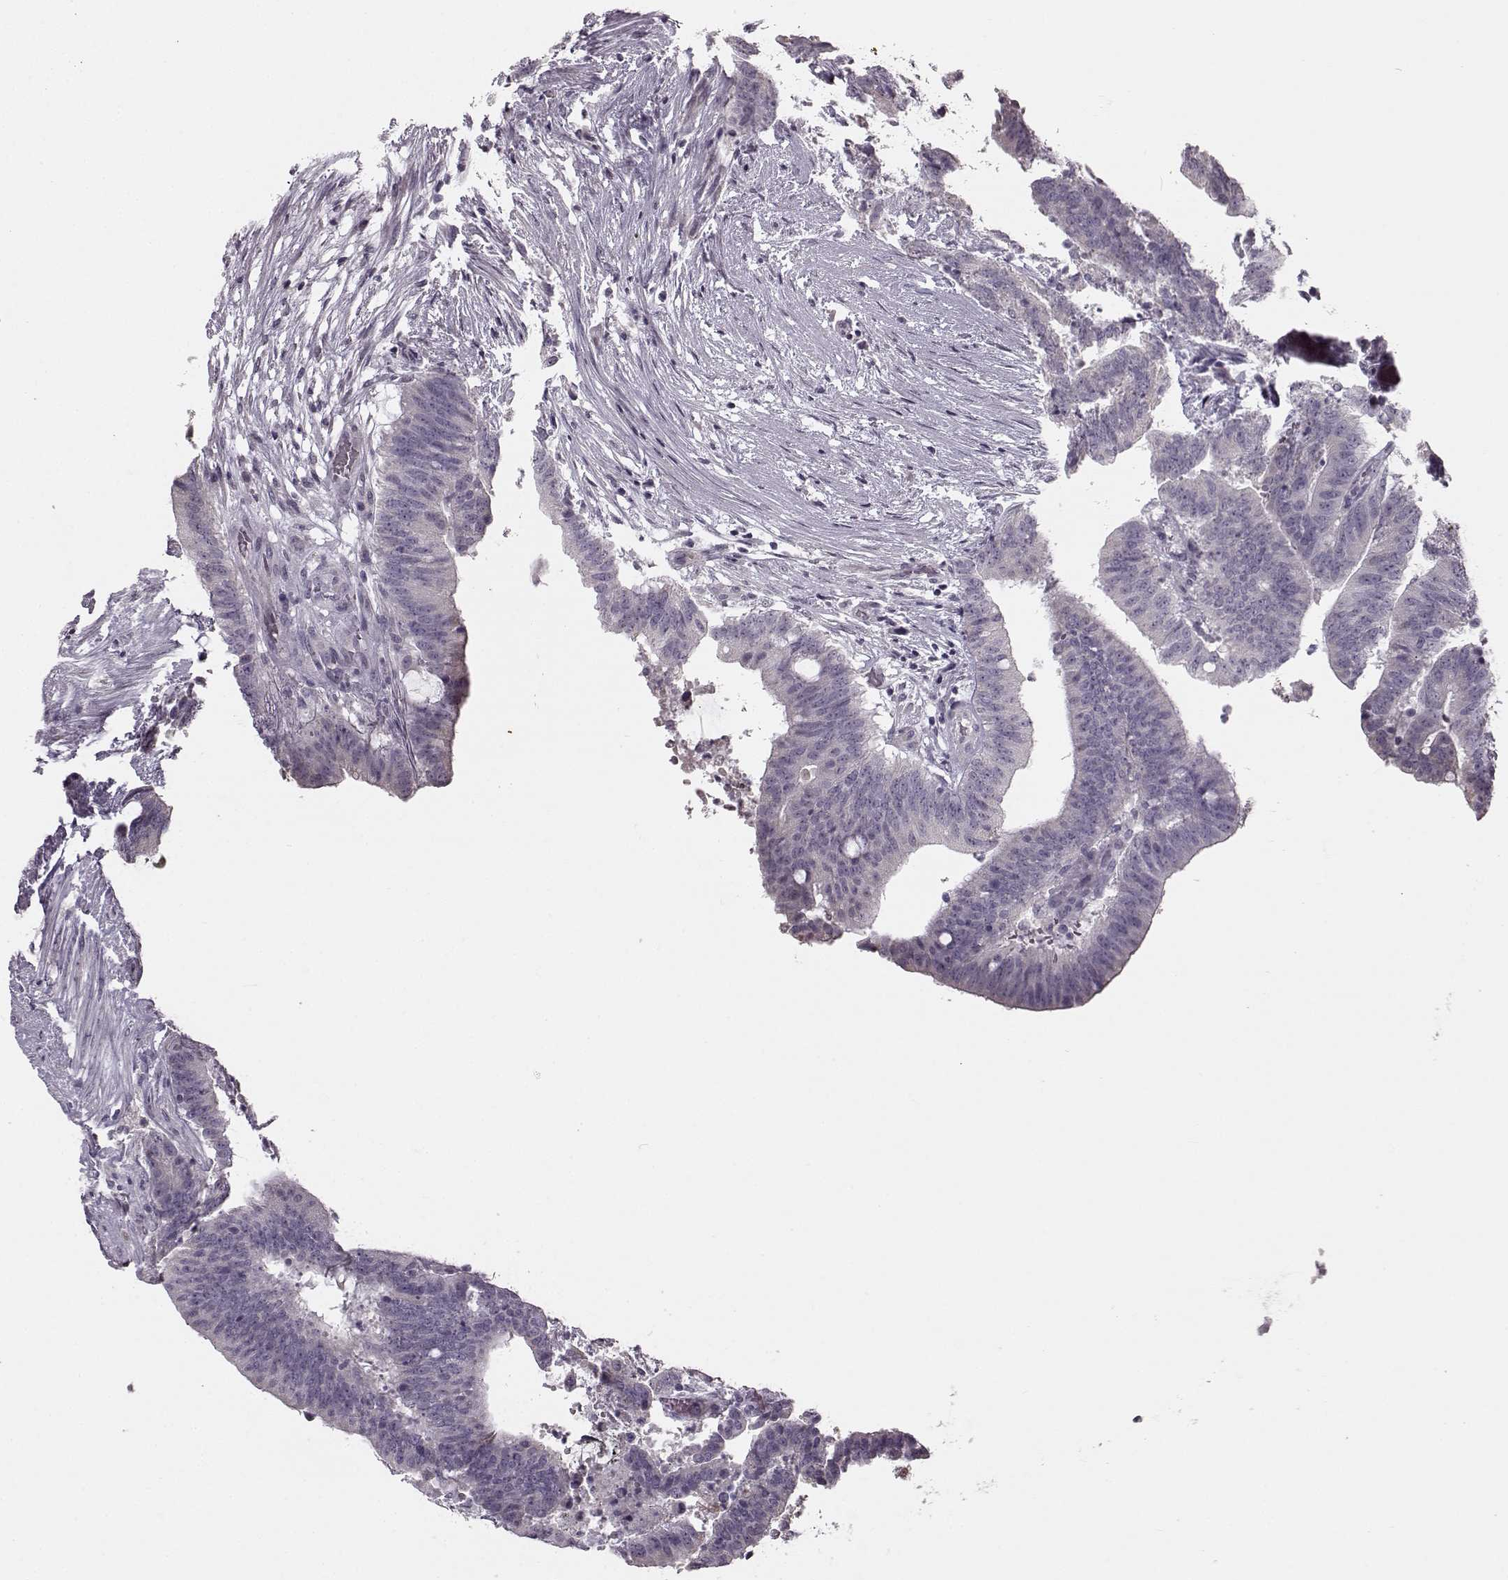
{"staining": {"intensity": "negative", "quantity": "none", "location": "none"}, "tissue": "colorectal cancer", "cell_type": "Tumor cells", "image_type": "cancer", "snomed": [{"axis": "morphology", "description": "Adenocarcinoma, NOS"}, {"axis": "topography", "description": "Colon"}], "caption": "Immunohistochemical staining of adenocarcinoma (colorectal) displays no significant staining in tumor cells.", "gene": "MAP6D1", "patient": {"sex": "female", "age": 43}}